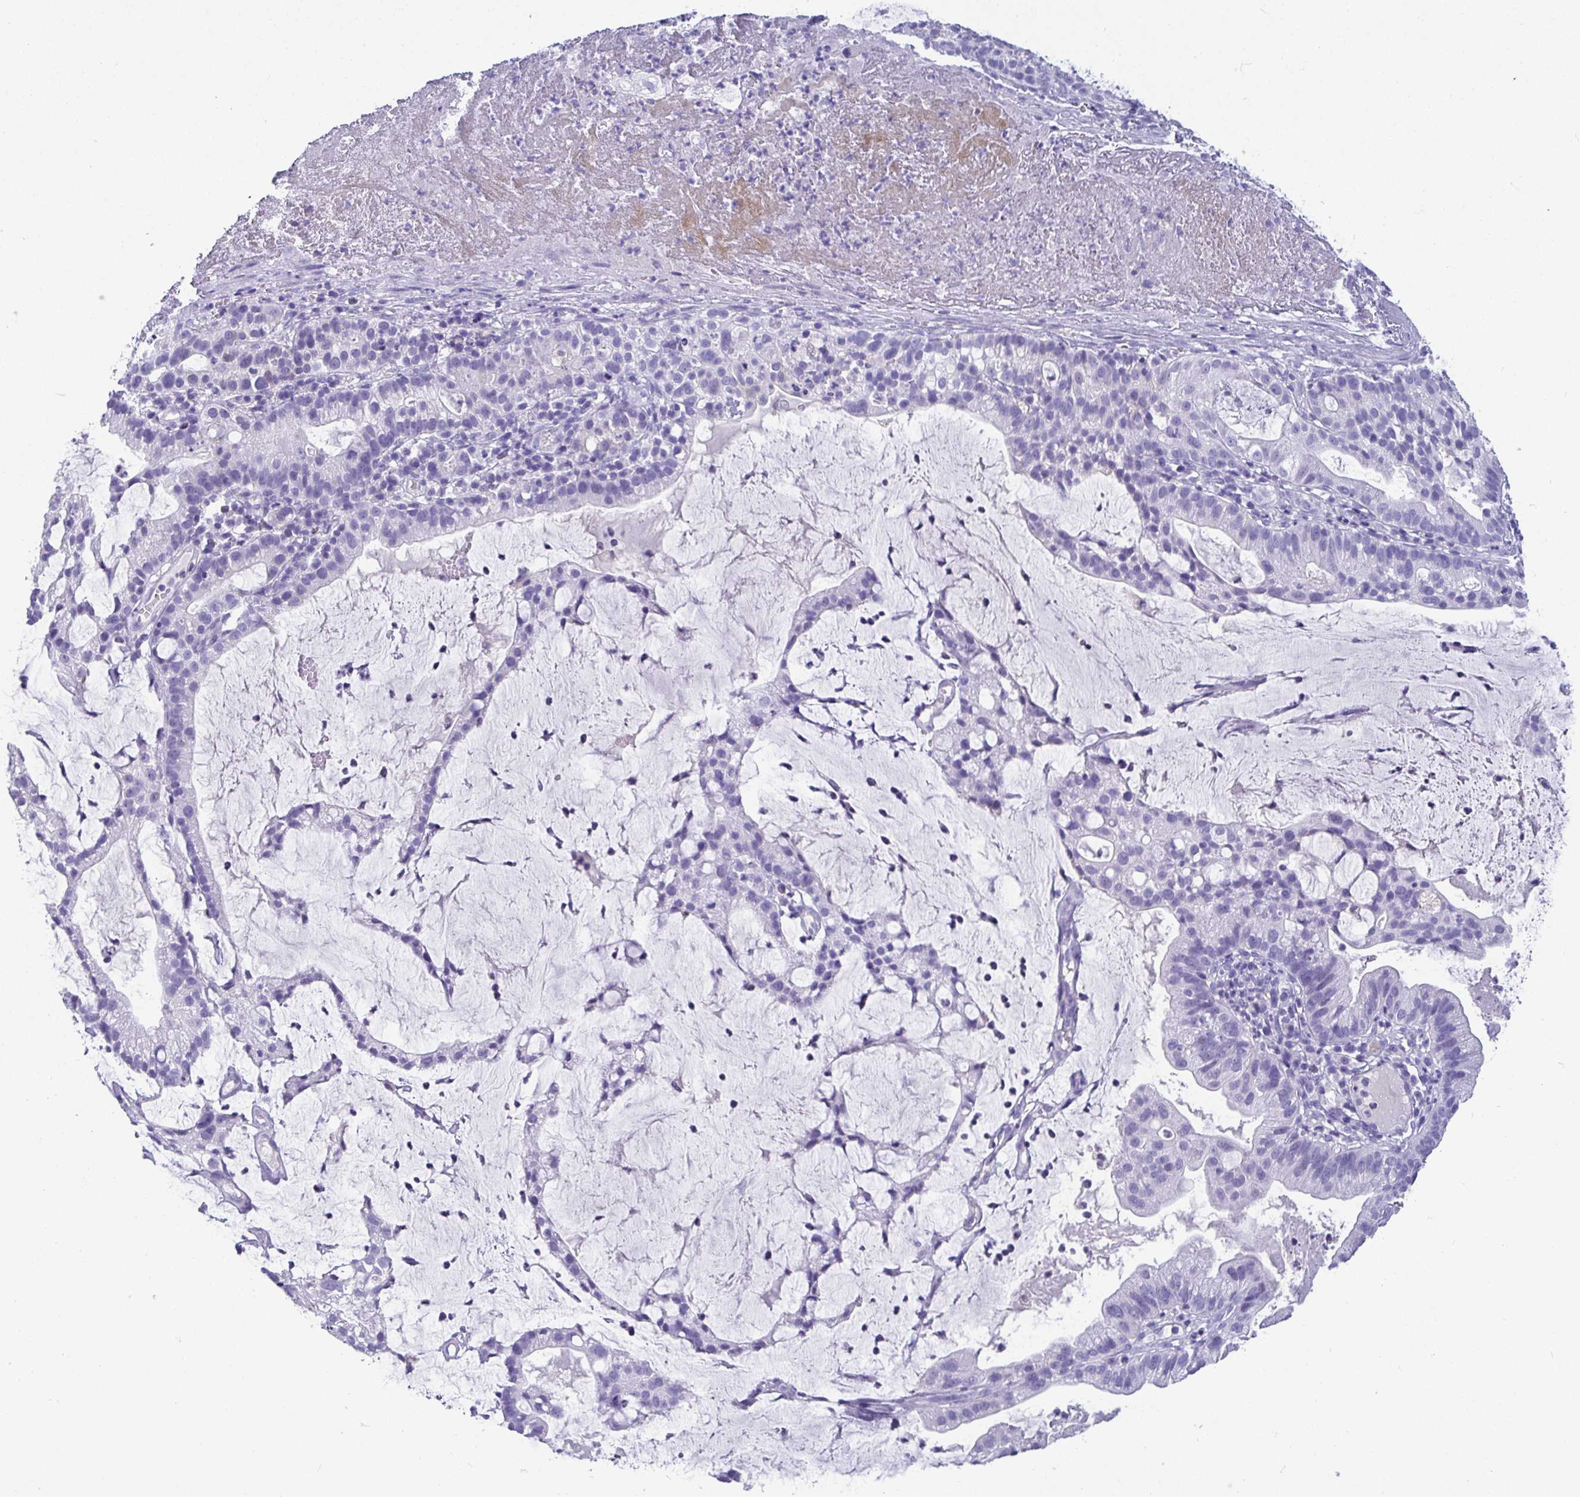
{"staining": {"intensity": "negative", "quantity": "none", "location": "none"}, "tissue": "cervical cancer", "cell_type": "Tumor cells", "image_type": "cancer", "snomed": [{"axis": "morphology", "description": "Adenocarcinoma, NOS"}, {"axis": "topography", "description": "Cervix"}], "caption": "A histopathology image of human cervical cancer is negative for staining in tumor cells.", "gene": "TMEM241", "patient": {"sex": "female", "age": 41}}